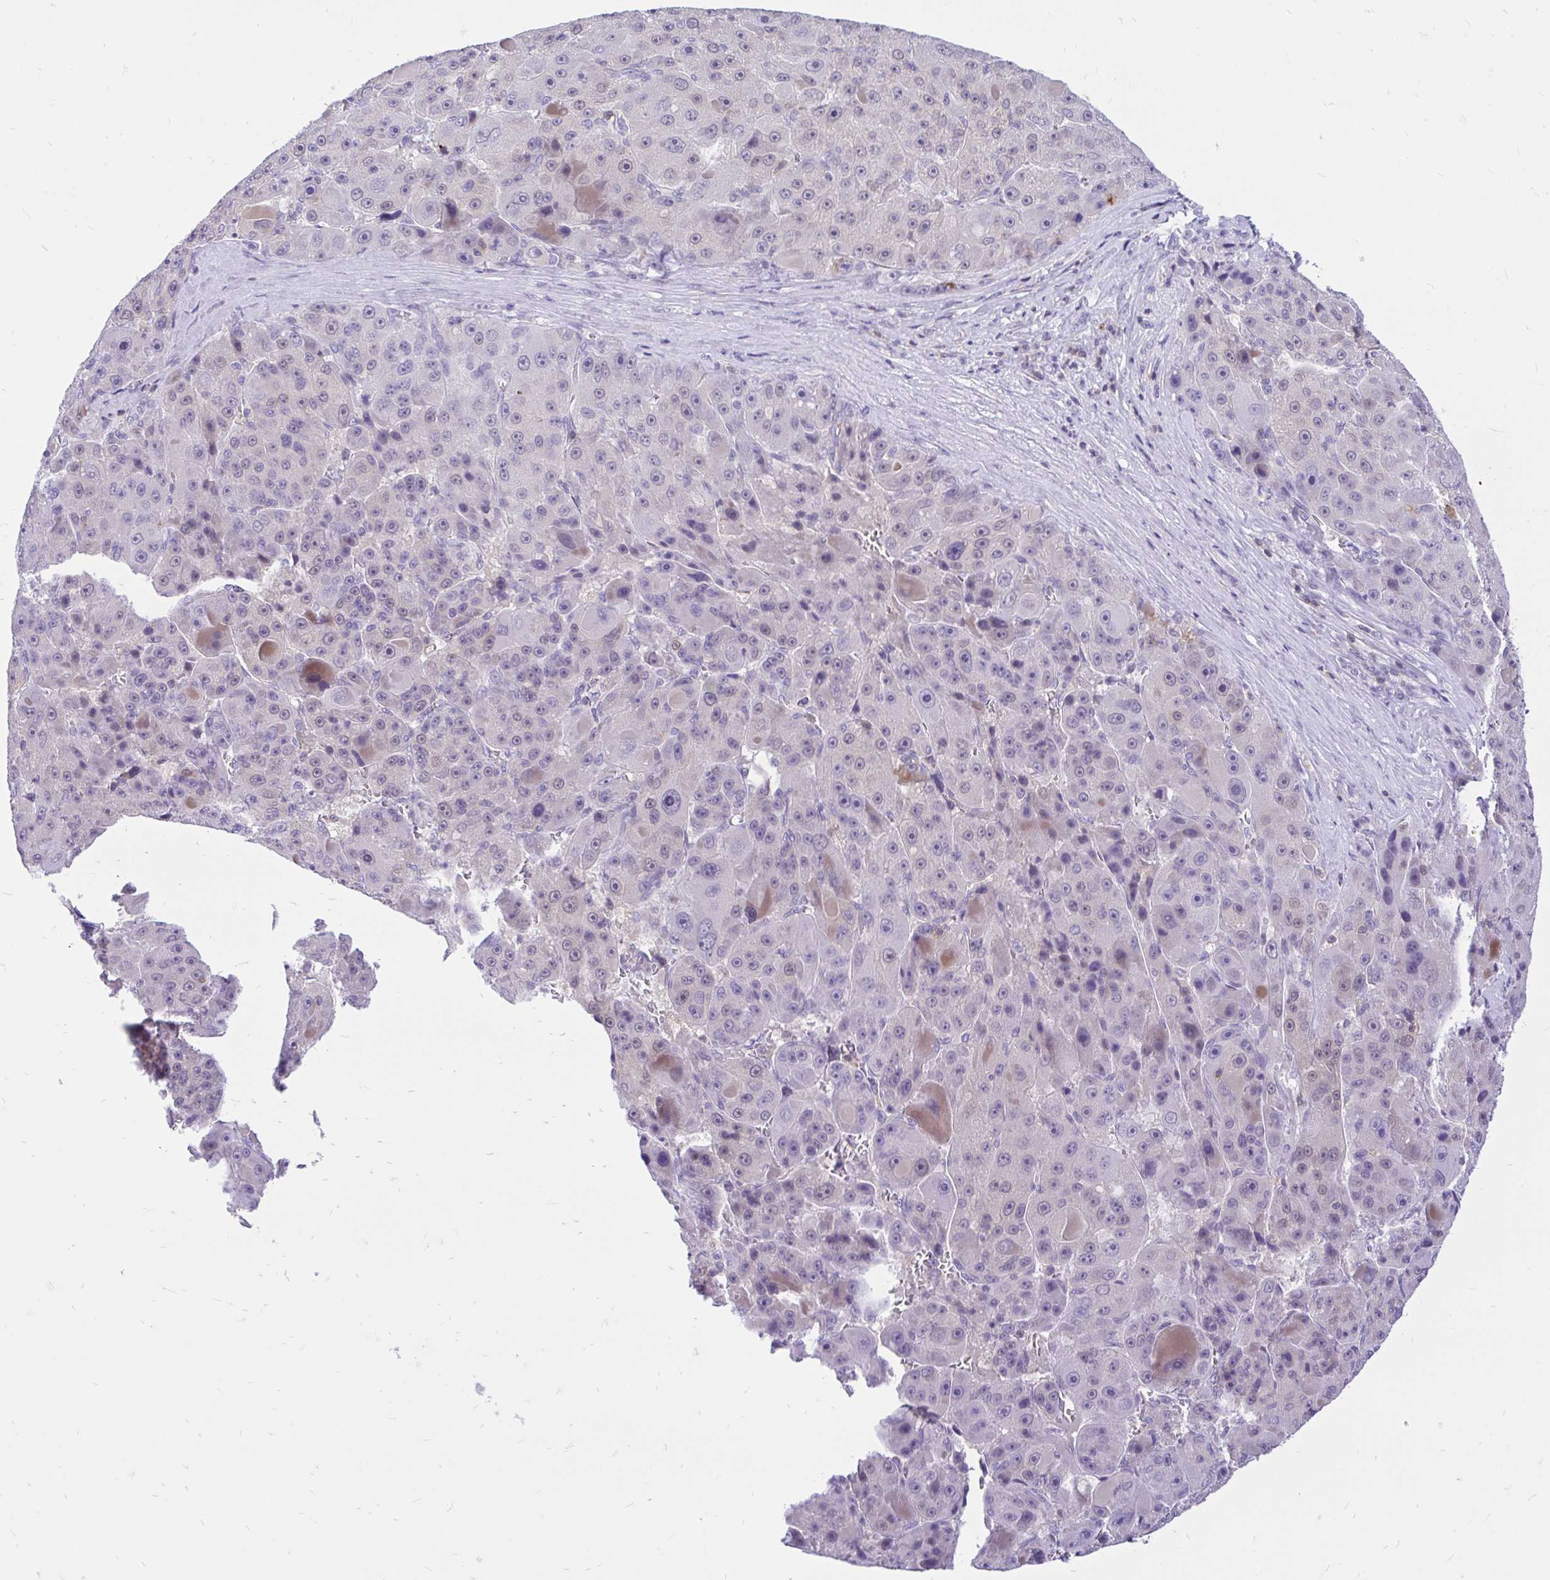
{"staining": {"intensity": "negative", "quantity": "none", "location": "none"}, "tissue": "liver cancer", "cell_type": "Tumor cells", "image_type": "cancer", "snomed": [{"axis": "morphology", "description": "Carcinoma, Hepatocellular, NOS"}, {"axis": "topography", "description": "Liver"}], "caption": "A micrograph of liver cancer (hepatocellular carcinoma) stained for a protein exhibits no brown staining in tumor cells. Brightfield microscopy of immunohistochemistry (IHC) stained with DAB (brown) and hematoxylin (blue), captured at high magnification.", "gene": "CXCL8", "patient": {"sex": "male", "age": 76}}